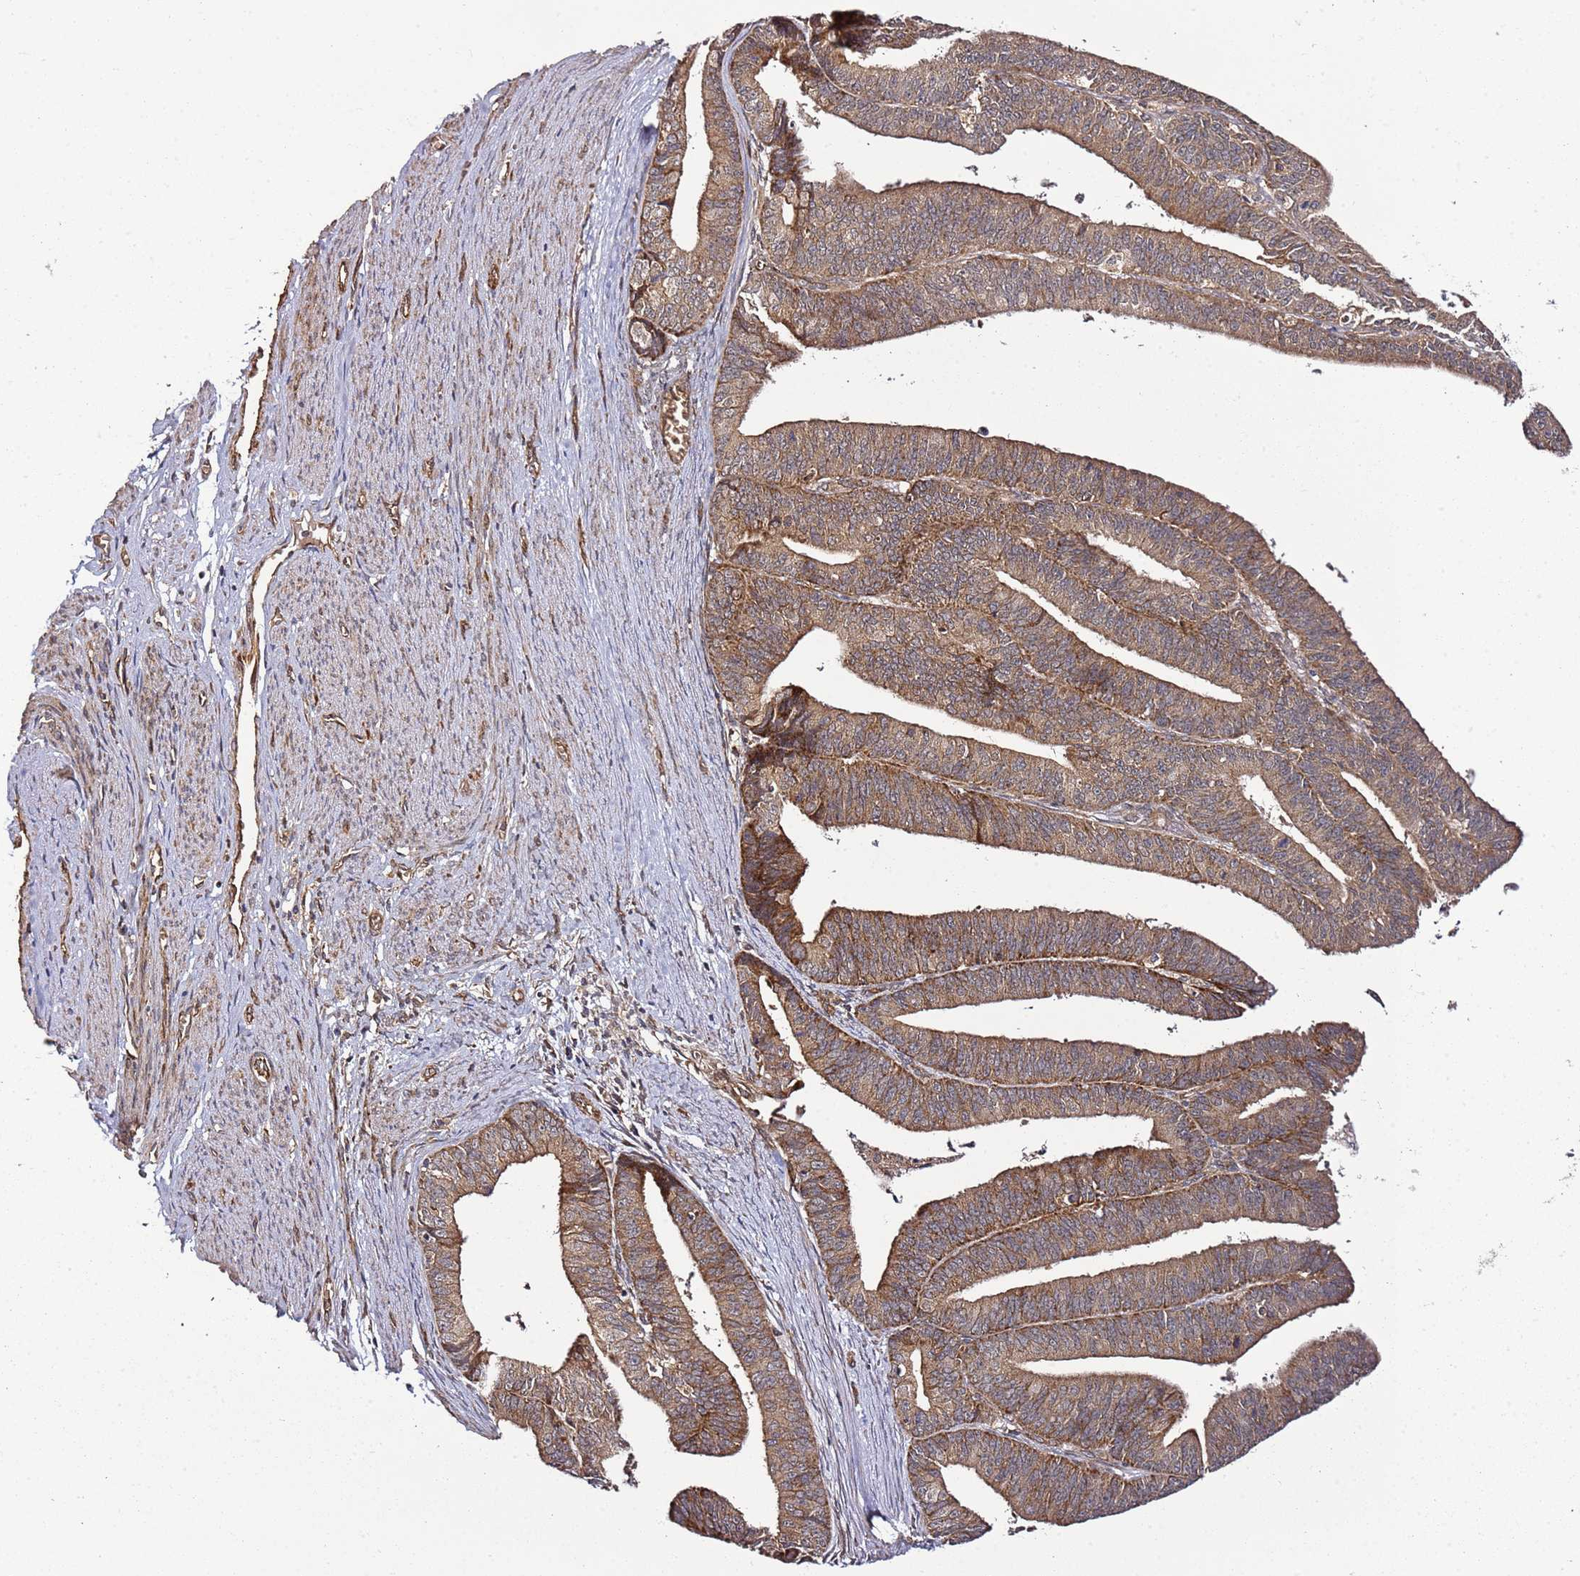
{"staining": {"intensity": "strong", "quantity": ">75%", "location": "cytoplasmic/membranous"}, "tissue": "endometrial cancer", "cell_type": "Tumor cells", "image_type": "cancer", "snomed": [{"axis": "morphology", "description": "Adenocarcinoma, NOS"}, {"axis": "topography", "description": "Endometrium"}], "caption": "This image reveals immunohistochemistry staining of endometrial cancer, with high strong cytoplasmic/membranous positivity in about >75% of tumor cells.", "gene": "TM2D2", "patient": {"sex": "female", "age": 73}}